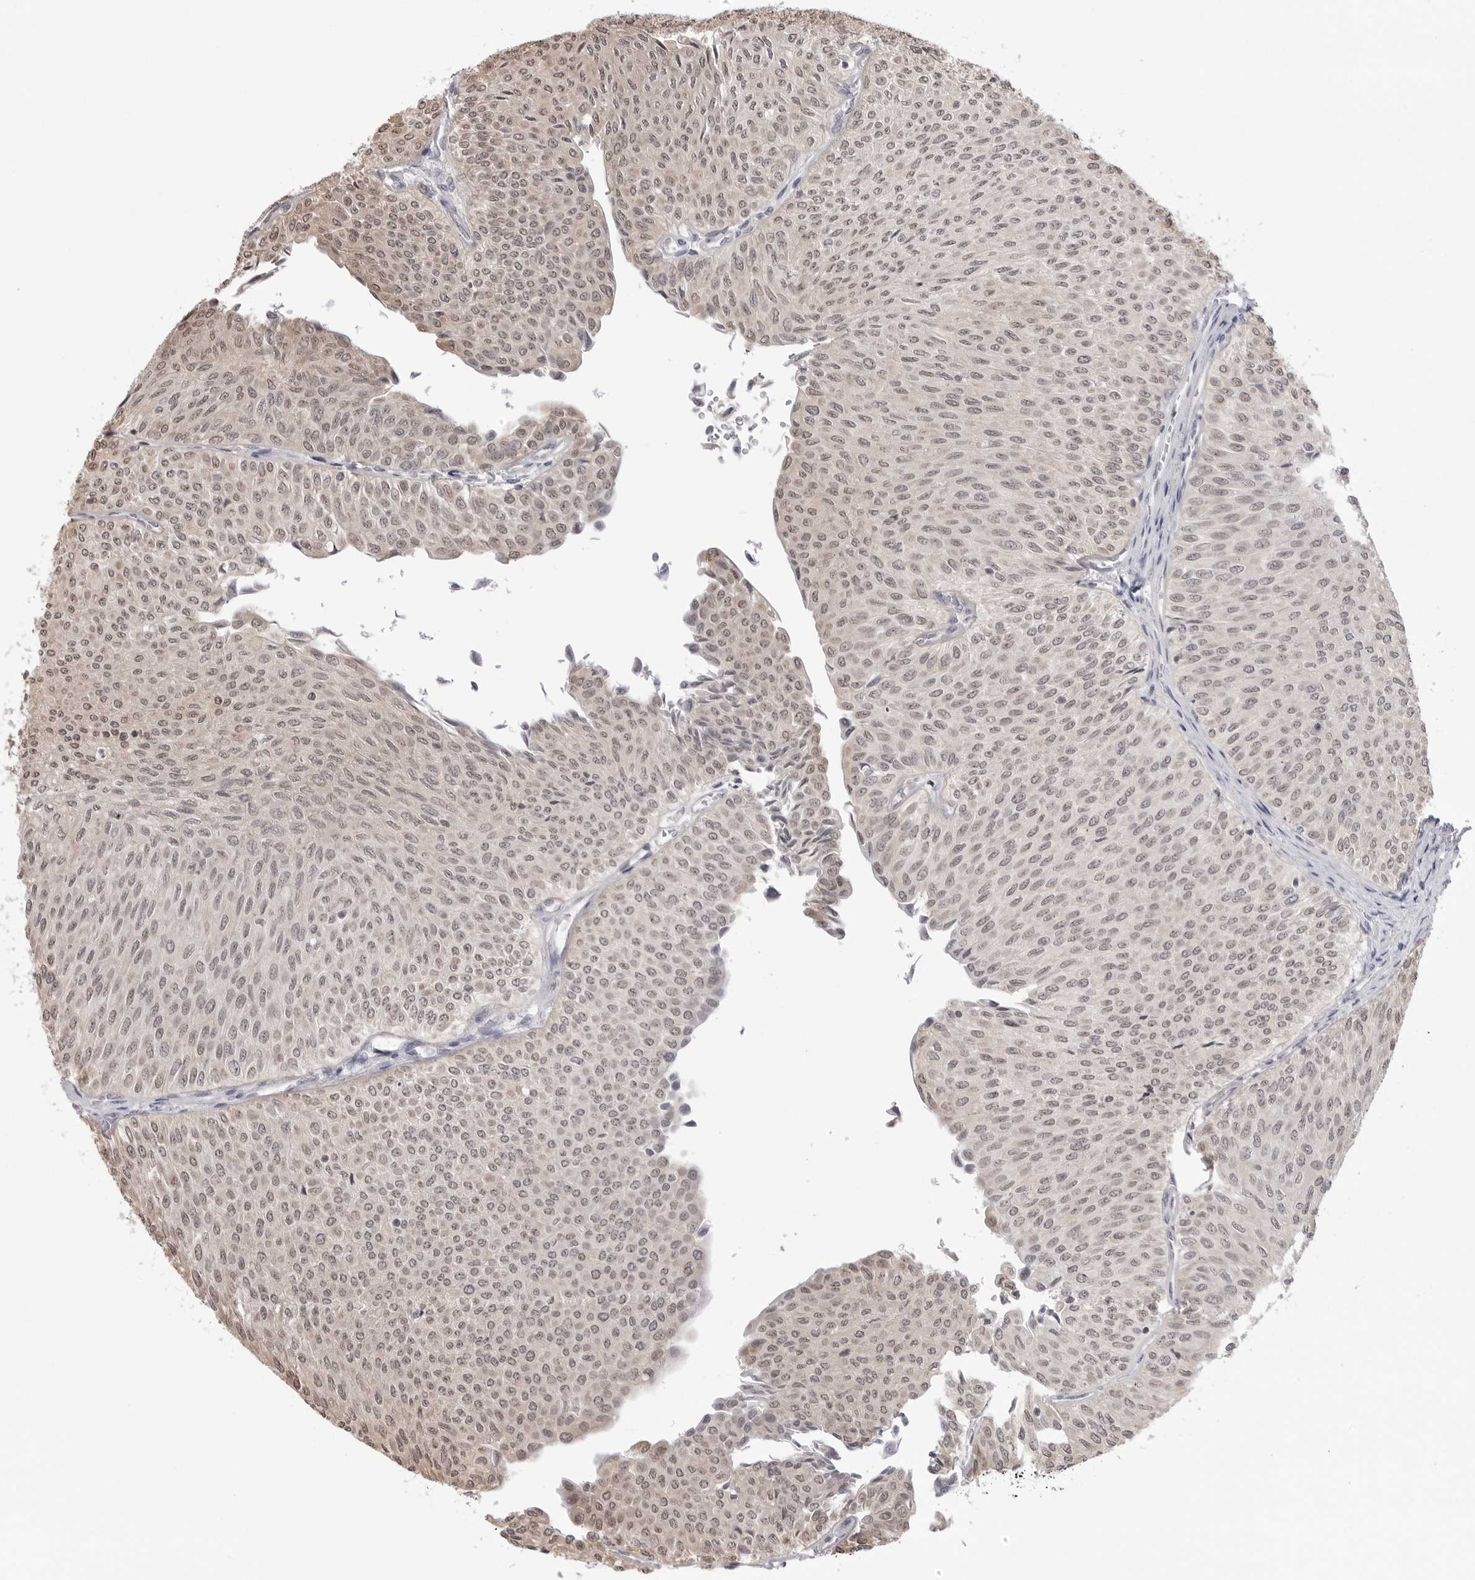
{"staining": {"intensity": "weak", "quantity": ">75%", "location": "nuclear"}, "tissue": "urothelial cancer", "cell_type": "Tumor cells", "image_type": "cancer", "snomed": [{"axis": "morphology", "description": "Urothelial carcinoma, Low grade"}, {"axis": "topography", "description": "Urinary bladder"}], "caption": "Immunohistochemistry image of neoplastic tissue: human low-grade urothelial carcinoma stained using immunohistochemistry (IHC) reveals low levels of weak protein expression localized specifically in the nuclear of tumor cells, appearing as a nuclear brown color.", "gene": "YWHAG", "patient": {"sex": "male", "age": 78}}